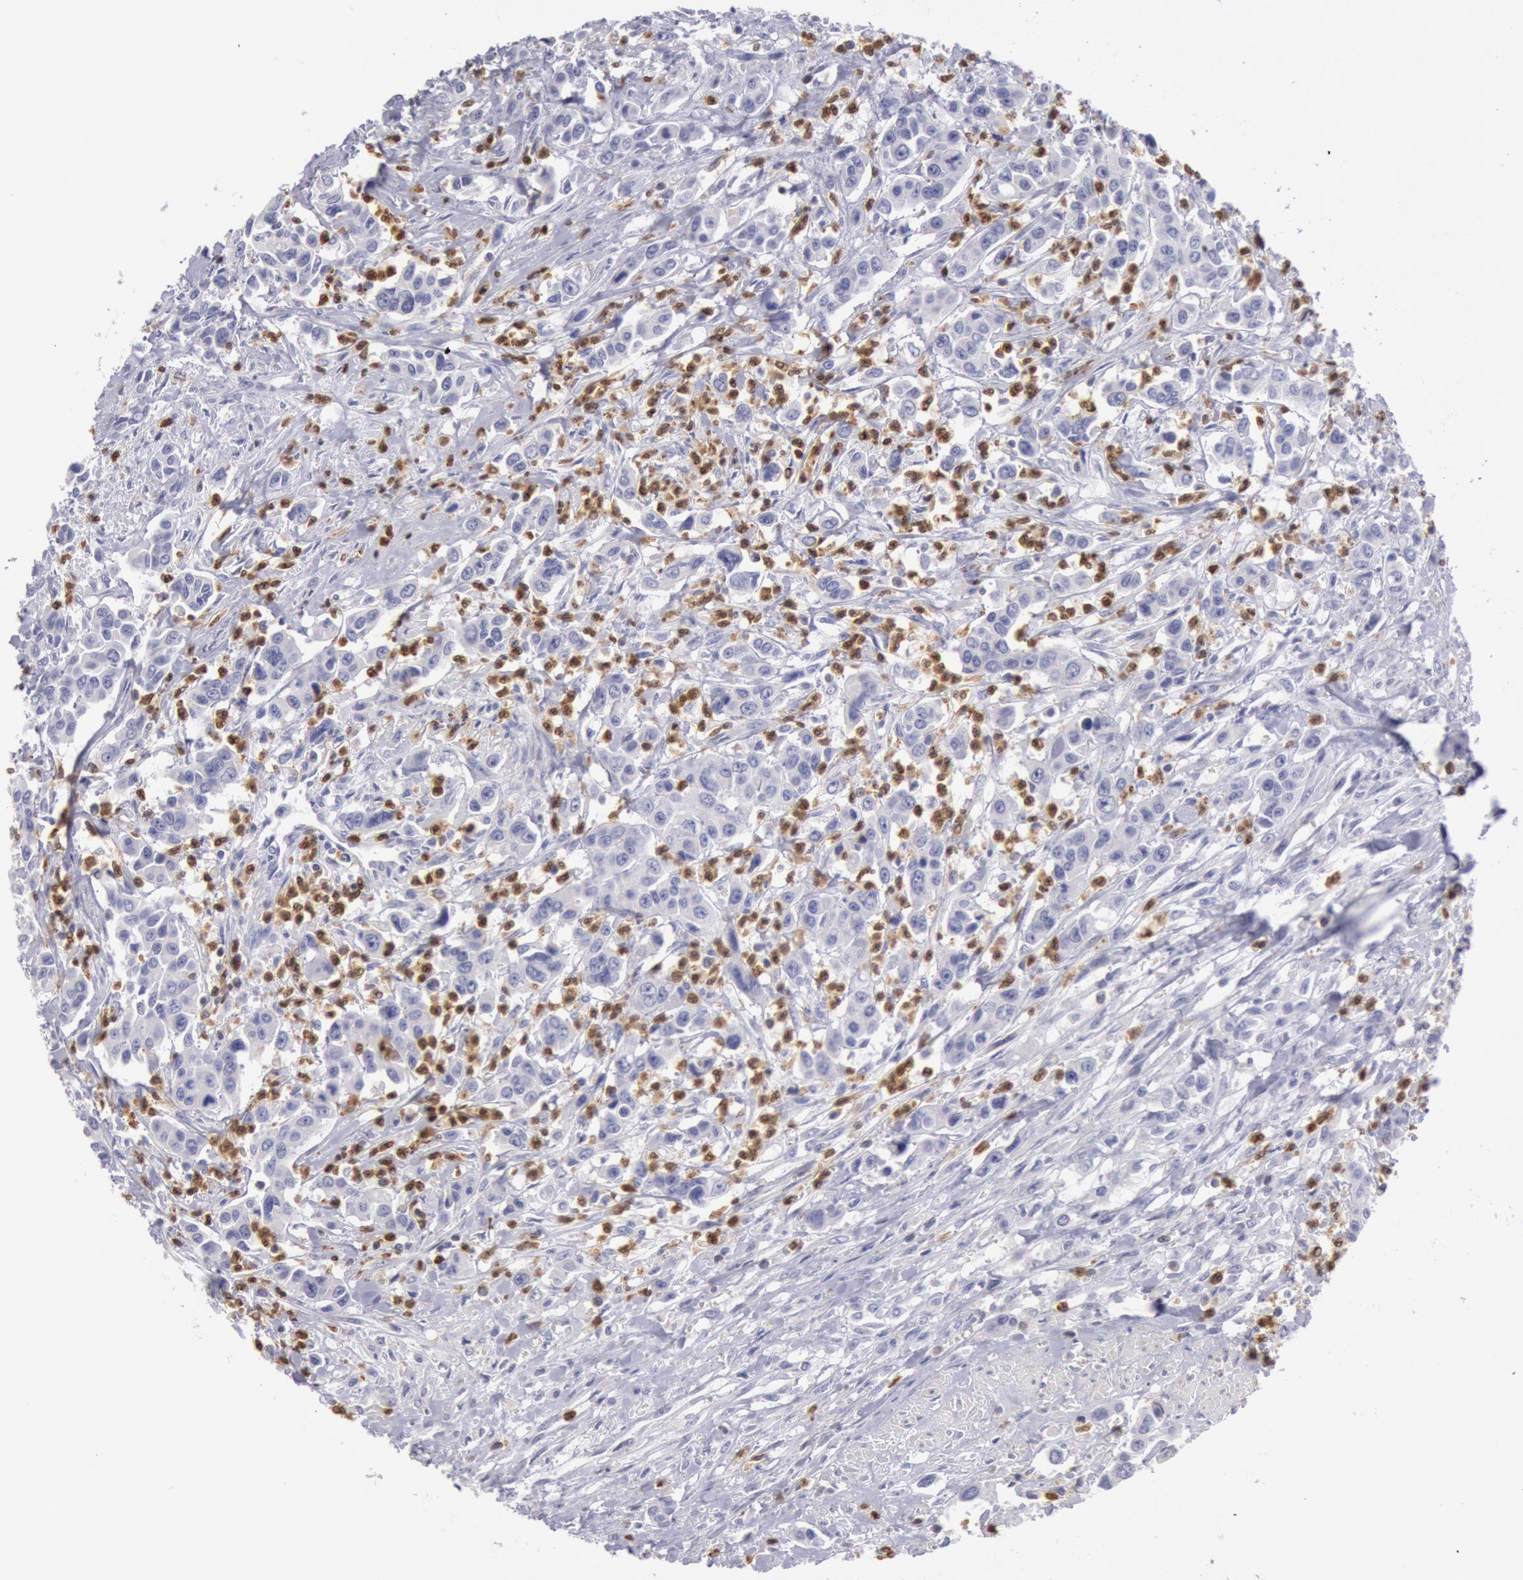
{"staining": {"intensity": "negative", "quantity": "none", "location": "none"}, "tissue": "urothelial cancer", "cell_type": "Tumor cells", "image_type": "cancer", "snomed": [{"axis": "morphology", "description": "Urothelial carcinoma, High grade"}, {"axis": "topography", "description": "Urinary bladder"}], "caption": "Immunohistochemistry (IHC) of urothelial carcinoma (high-grade) exhibits no expression in tumor cells. The staining was performed using DAB (3,3'-diaminobenzidine) to visualize the protein expression in brown, while the nuclei were stained in blue with hematoxylin (Magnification: 20x).", "gene": "RAB27A", "patient": {"sex": "male", "age": 86}}